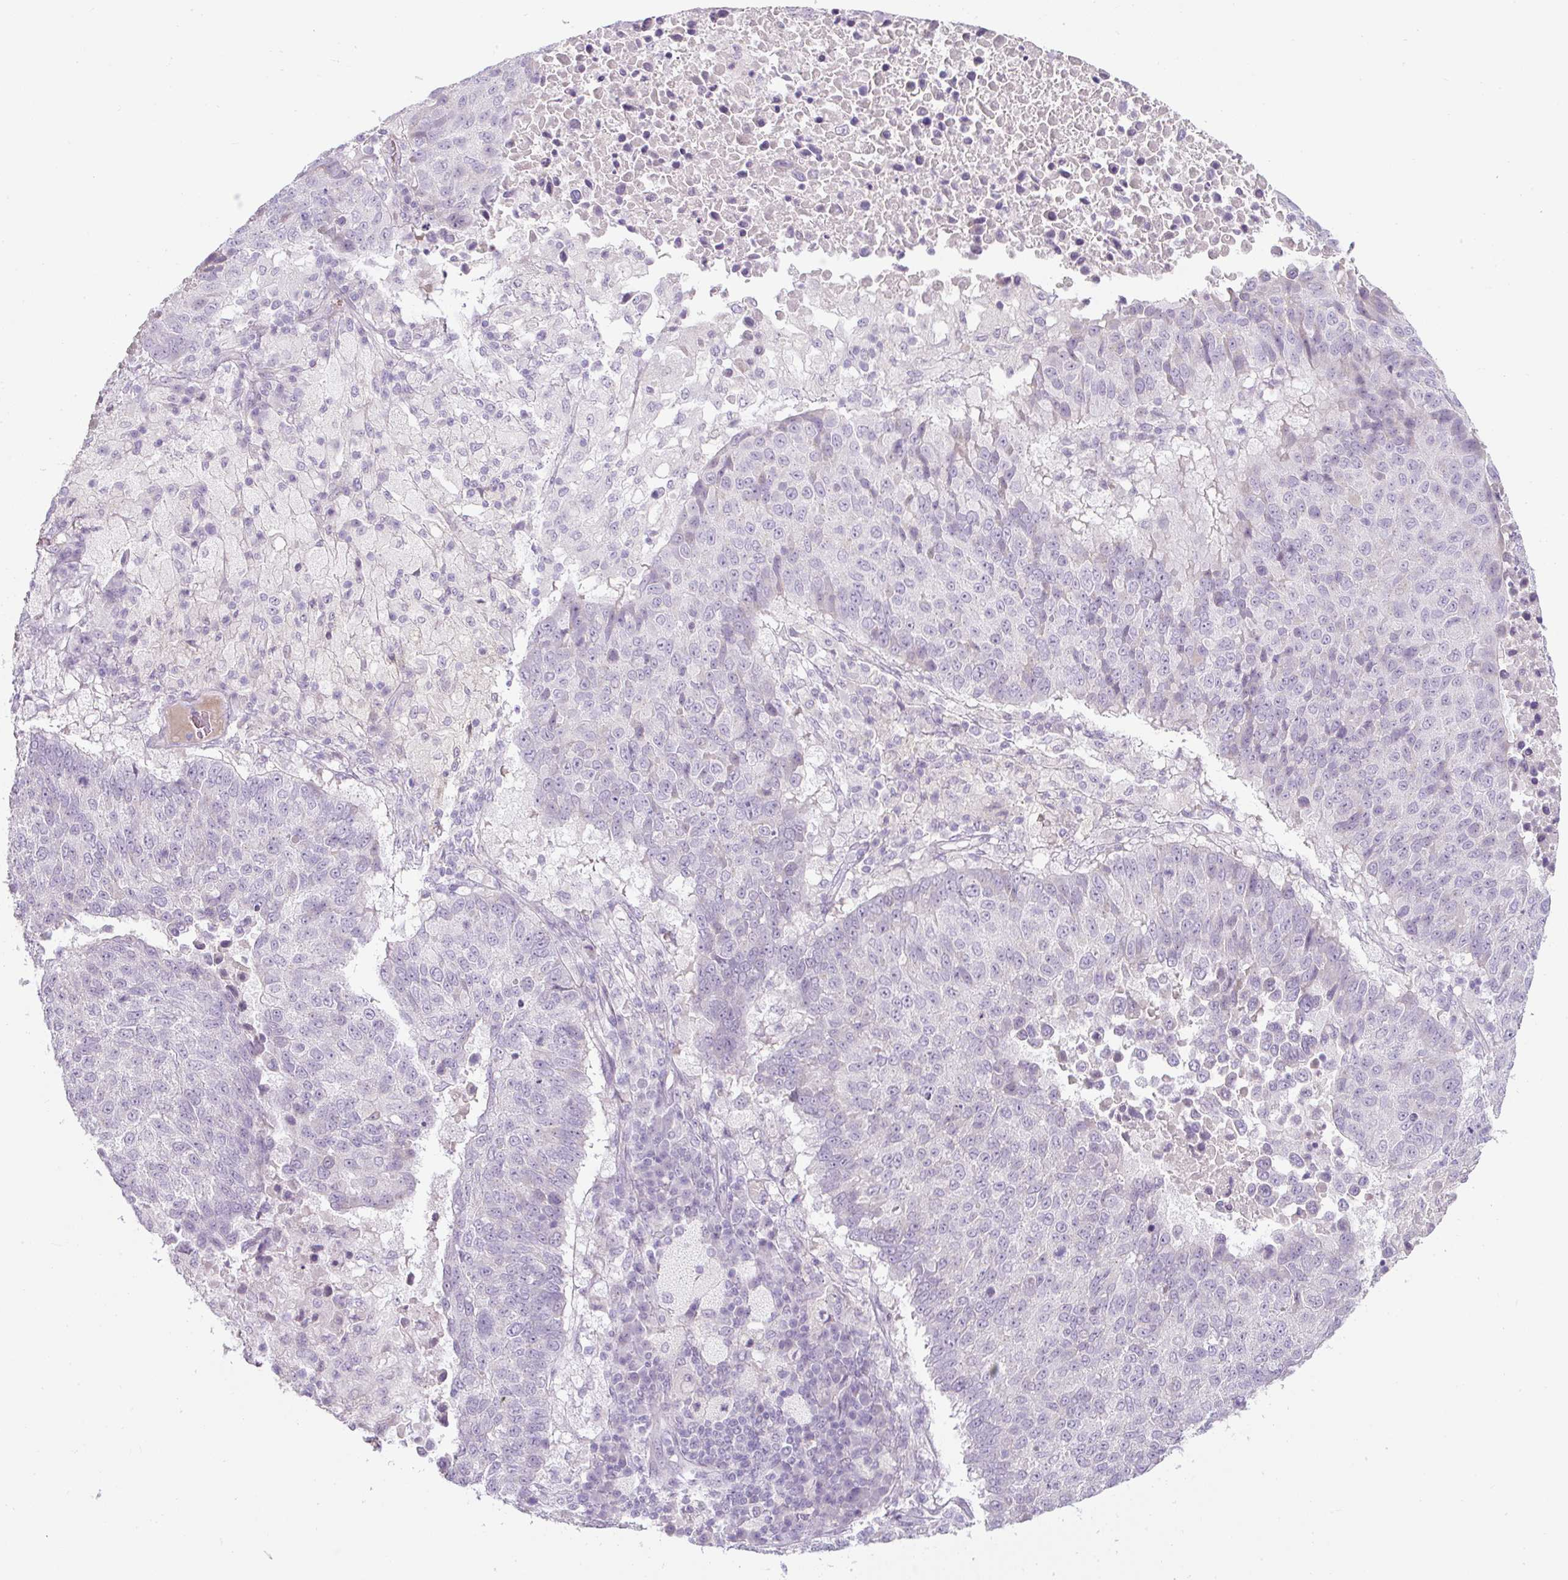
{"staining": {"intensity": "negative", "quantity": "none", "location": "none"}, "tissue": "lung cancer", "cell_type": "Tumor cells", "image_type": "cancer", "snomed": [{"axis": "morphology", "description": "Squamous cell carcinoma, NOS"}, {"axis": "topography", "description": "Lung"}], "caption": "Immunohistochemistry (IHC) of squamous cell carcinoma (lung) exhibits no staining in tumor cells.", "gene": "FGFBP3", "patient": {"sex": "male", "age": 73}}